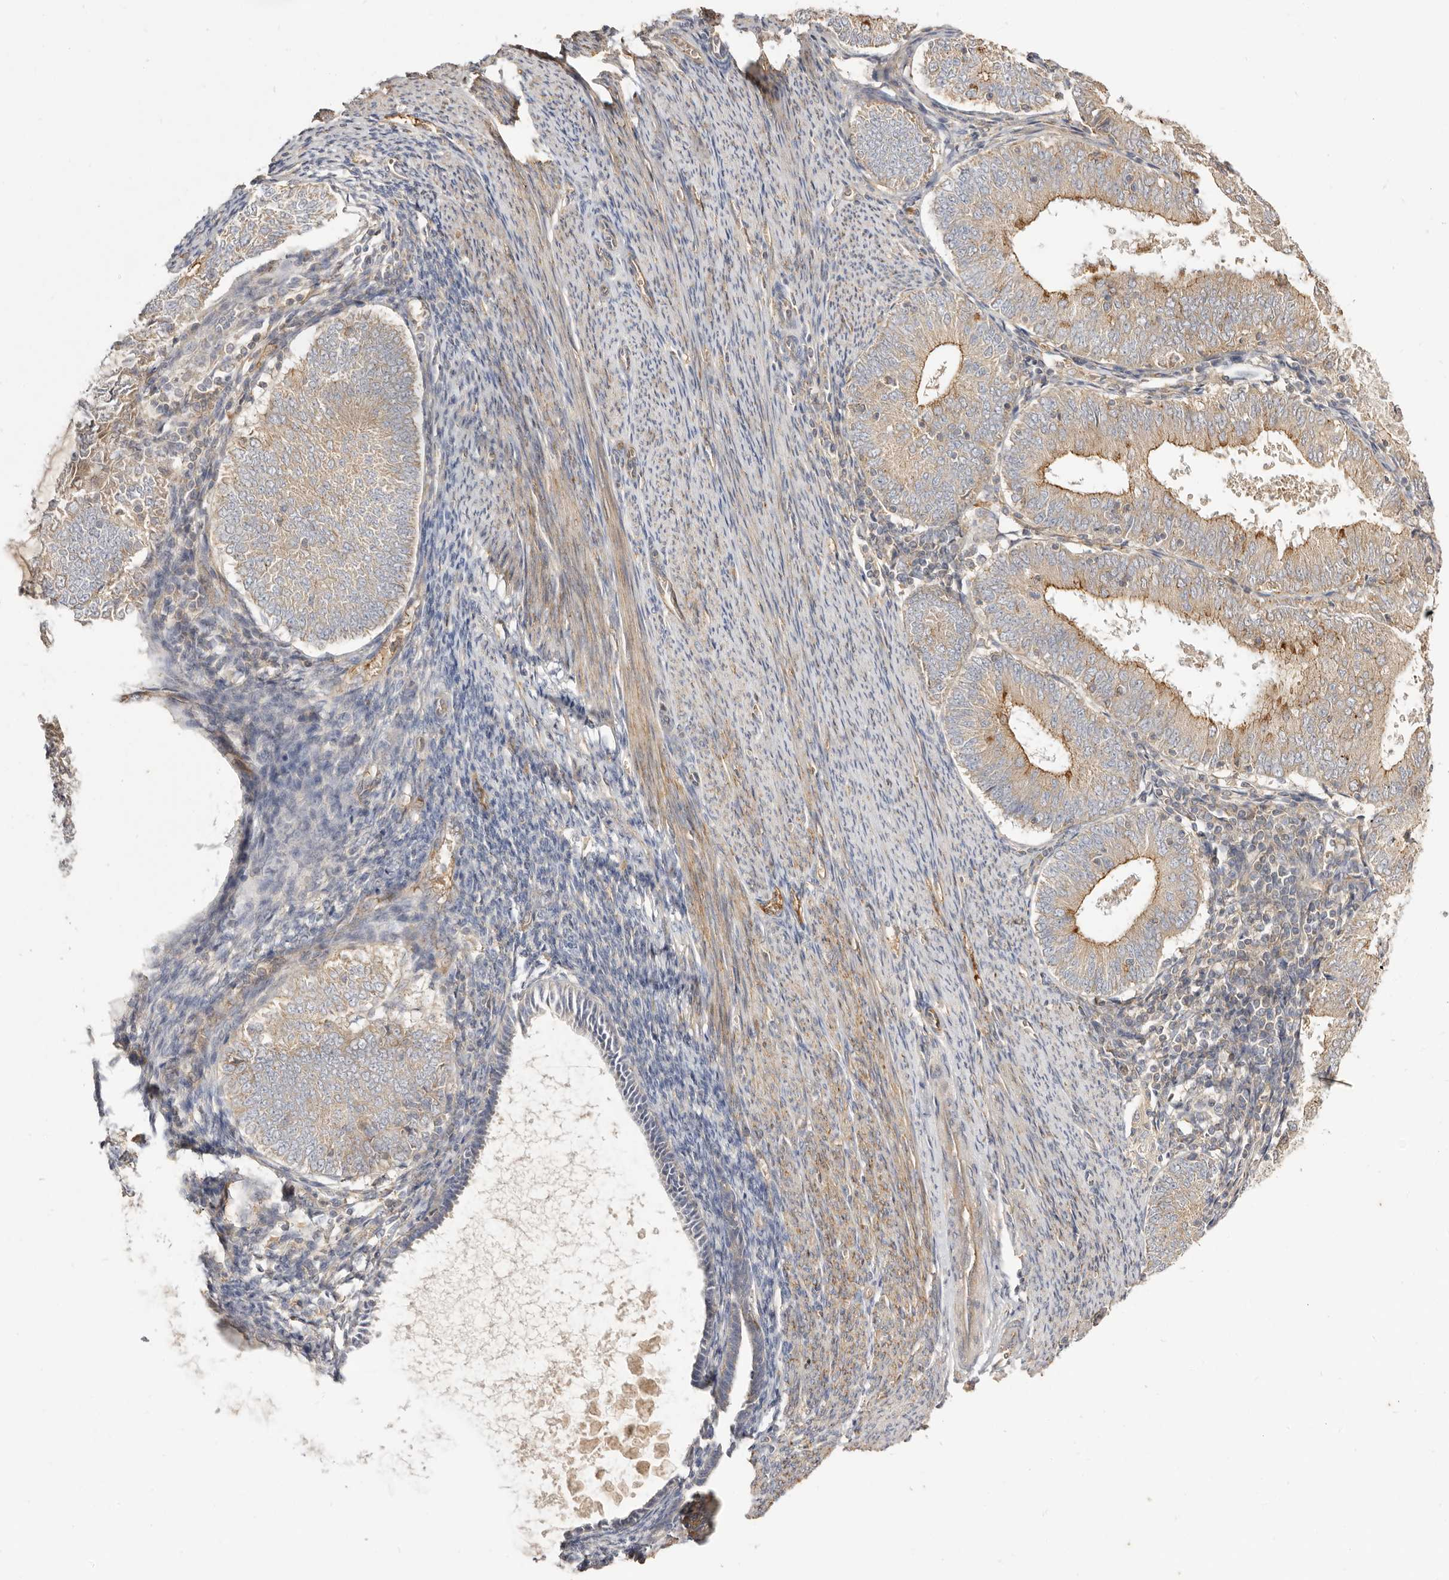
{"staining": {"intensity": "moderate", "quantity": "25%-75%", "location": "cytoplasmic/membranous"}, "tissue": "endometrial cancer", "cell_type": "Tumor cells", "image_type": "cancer", "snomed": [{"axis": "morphology", "description": "Adenocarcinoma, NOS"}, {"axis": "topography", "description": "Endometrium"}], "caption": "Tumor cells reveal moderate cytoplasmic/membranous expression in about 25%-75% of cells in endometrial adenocarcinoma.", "gene": "ADAMTS9", "patient": {"sex": "female", "age": 57}}